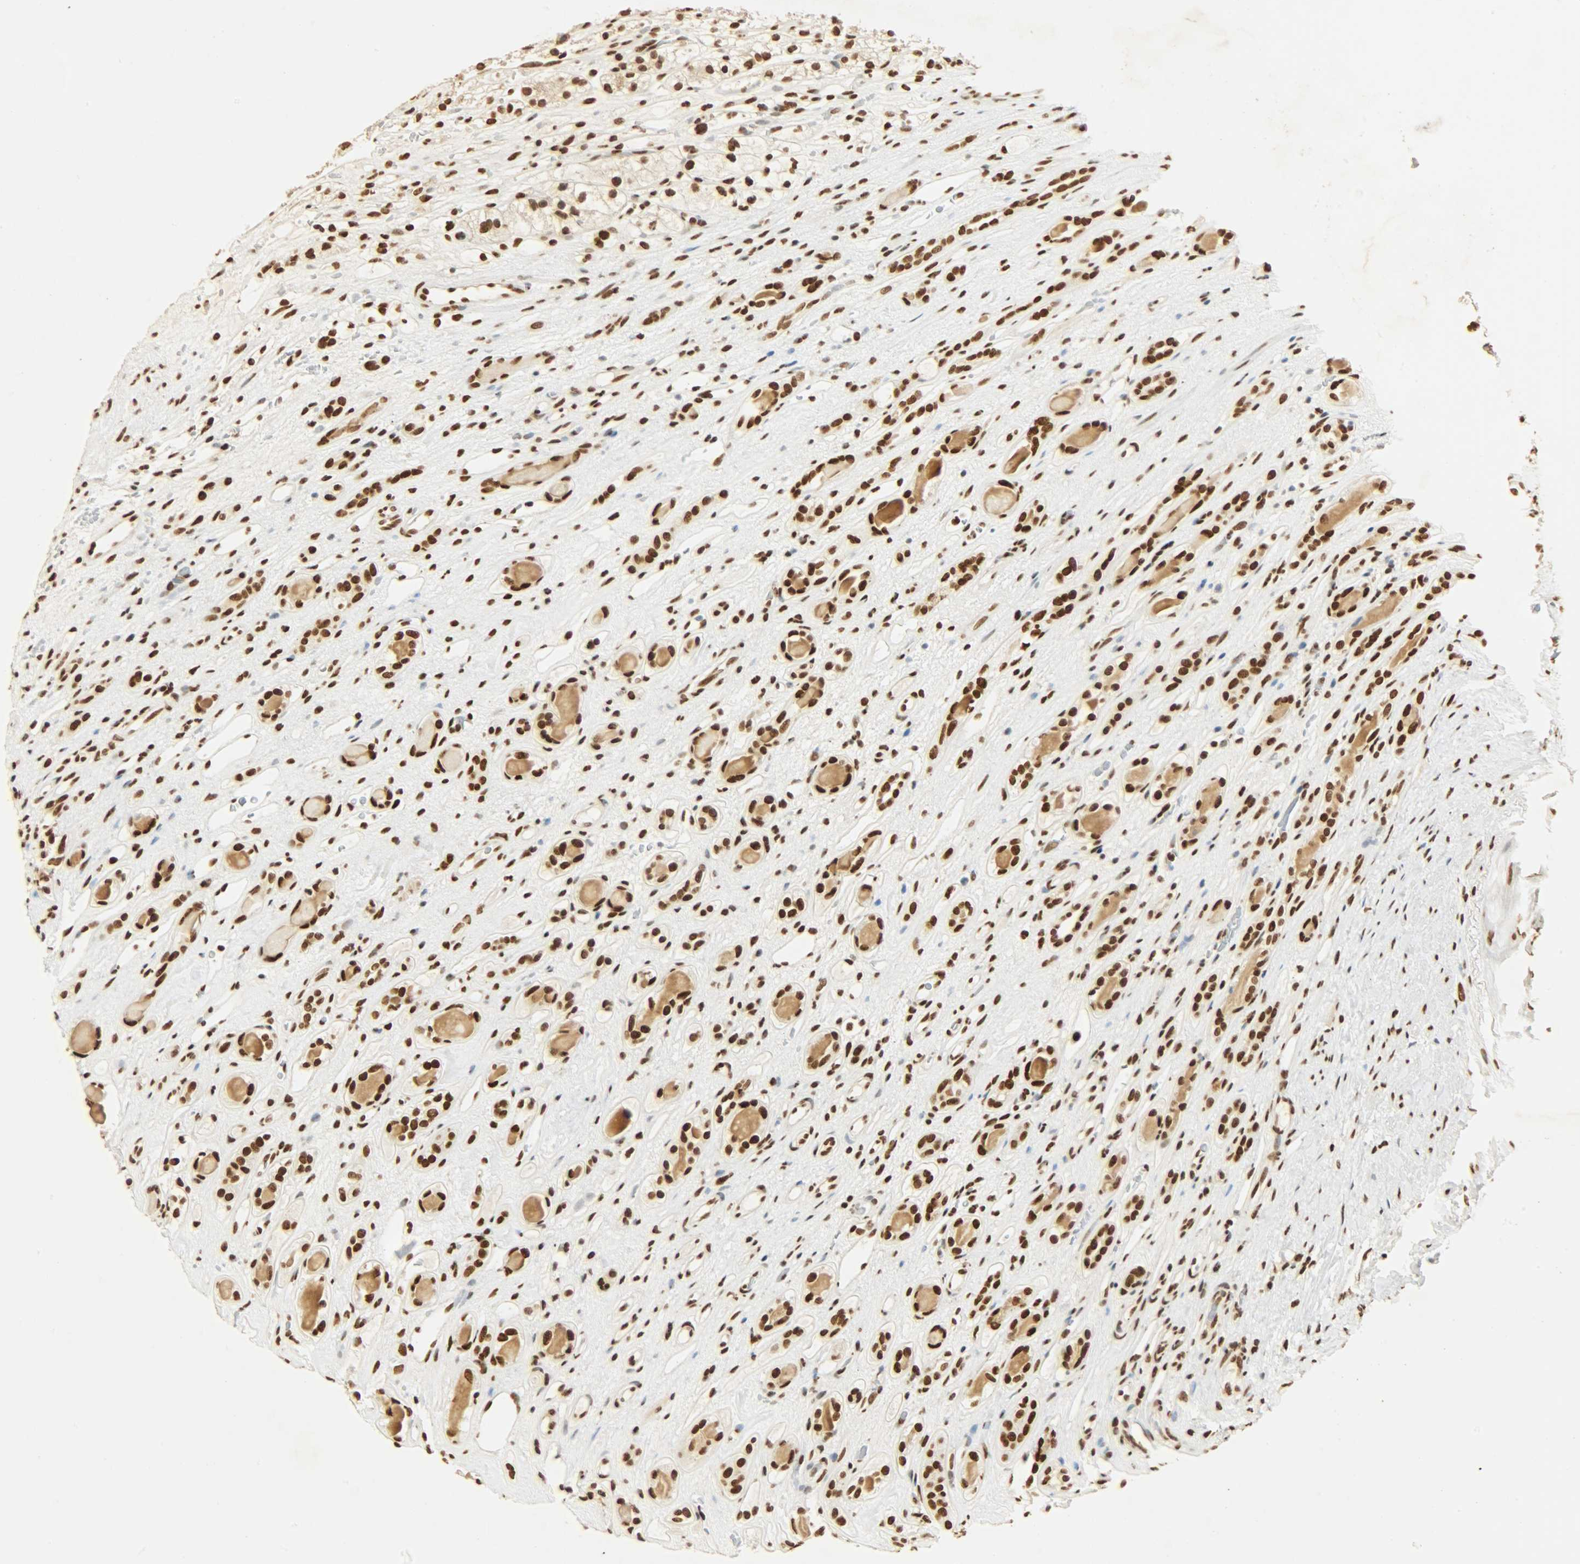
{"staining": {"intensity": "strong", "quantity": ">75%", "location": "nuclear"}, "tissue": "renal cancer", "cell_type": "Tumor cells", "image_type": "cancer", "snomed": [{"axis": "morphology", "description": "Adenocarcinoma, NOS"}, {"axis": "topography", "description": "Kidney"}], "caption": "The histopathology image reveals a brown stain indicating the presence of a protein in the nuclear of tumor cells in renal adenocarcinoma.", "gene": "KHDRBS1", "patient": {"sex": "female", "age": 60}}